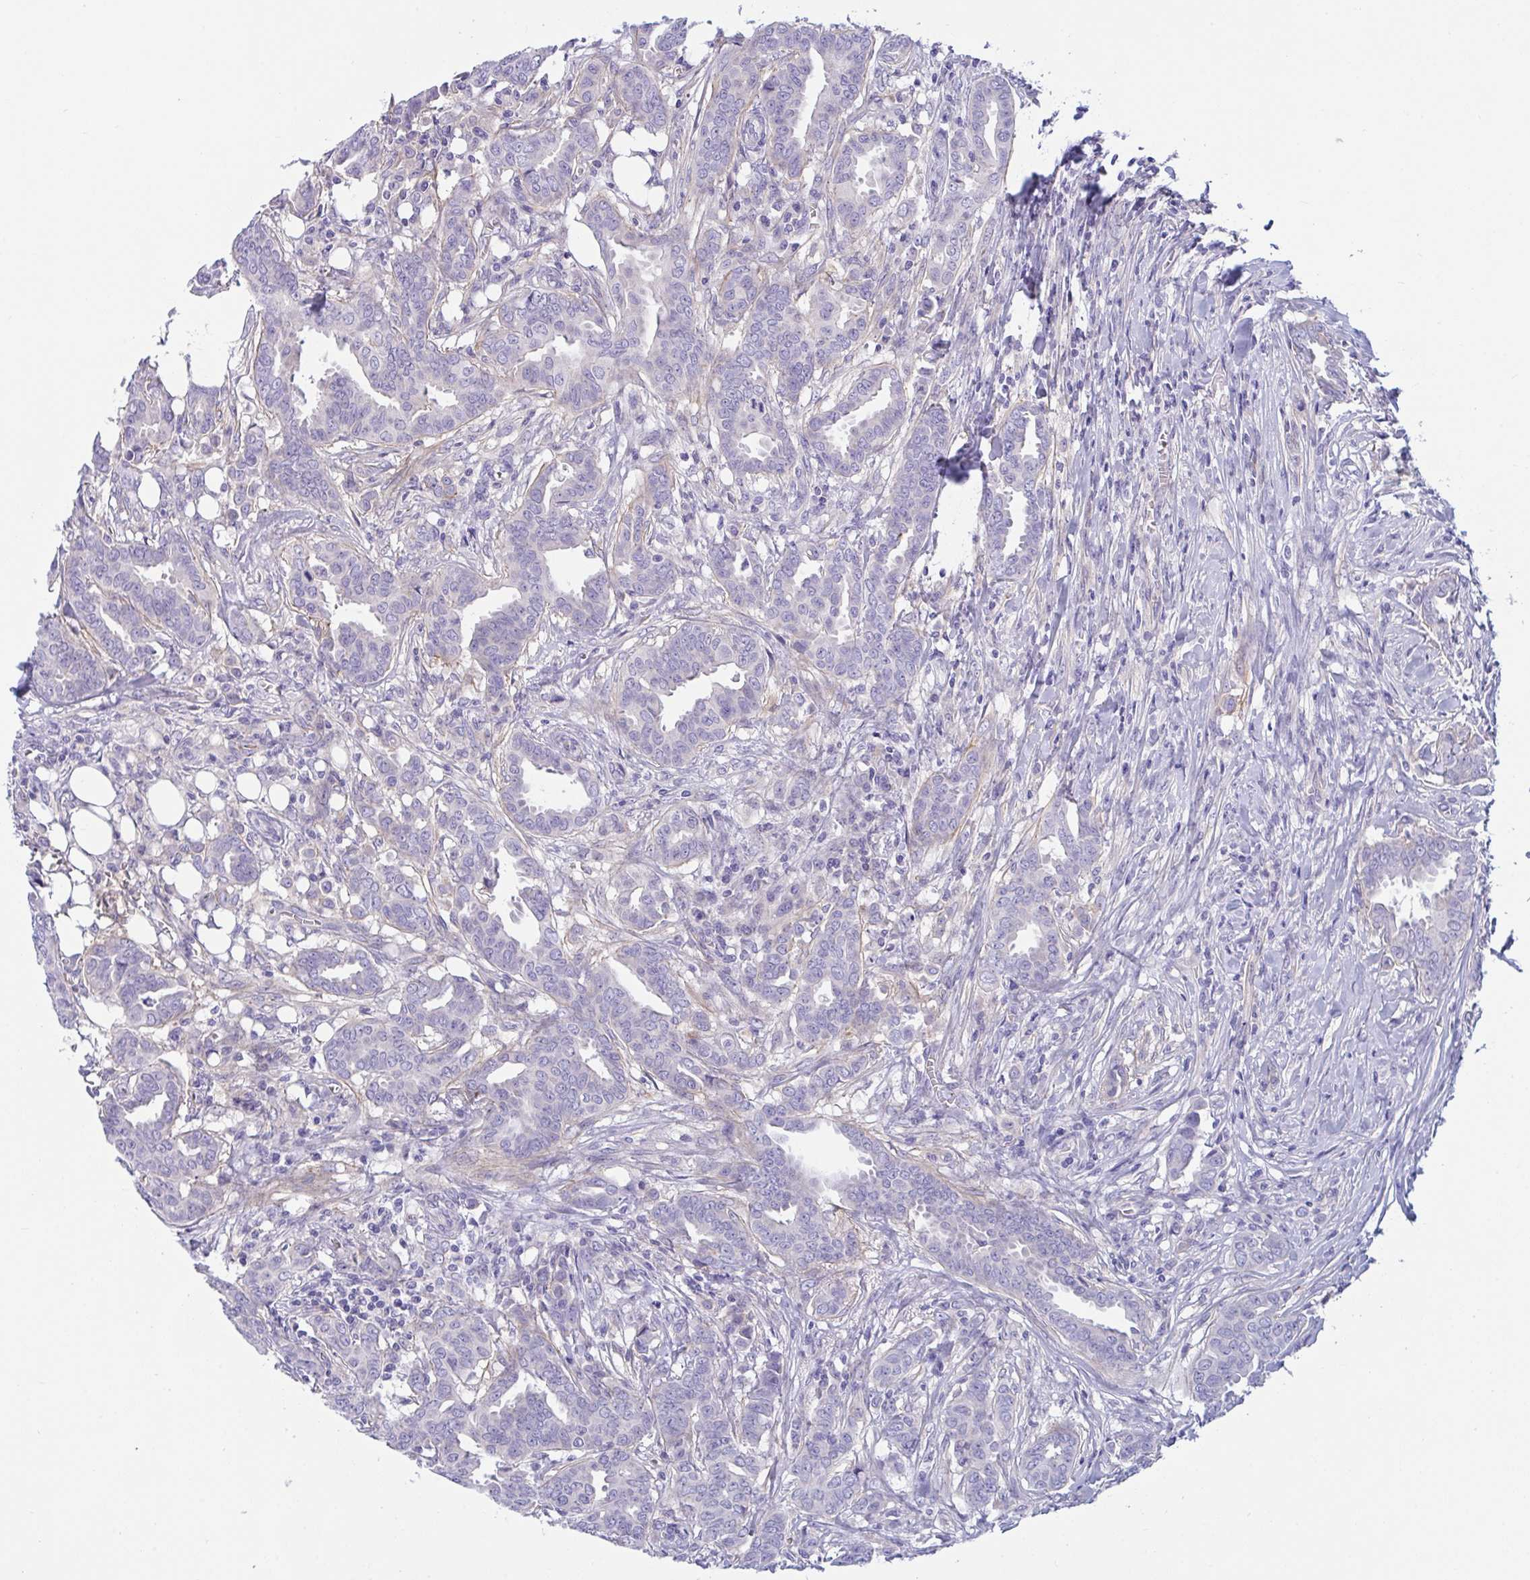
{"staining": {"intensity": "negative", "quantity": "none", "location": "none"}, "tissue": "breast cancer", "cell_type": "Tumor cells", "image_type": "cancer", "snomed": [{"axis": "morphology", "description": "Duct carcinoma"}, {"axis": "topography", "description": "Breast"}], "caption": "Tumor cells show no significant protein staining in invasive ductal carcinoma (breast). Nuclei are stained in blue.", "gene": "OXLD1", "patient": {"sex": "female", "age": 45}}